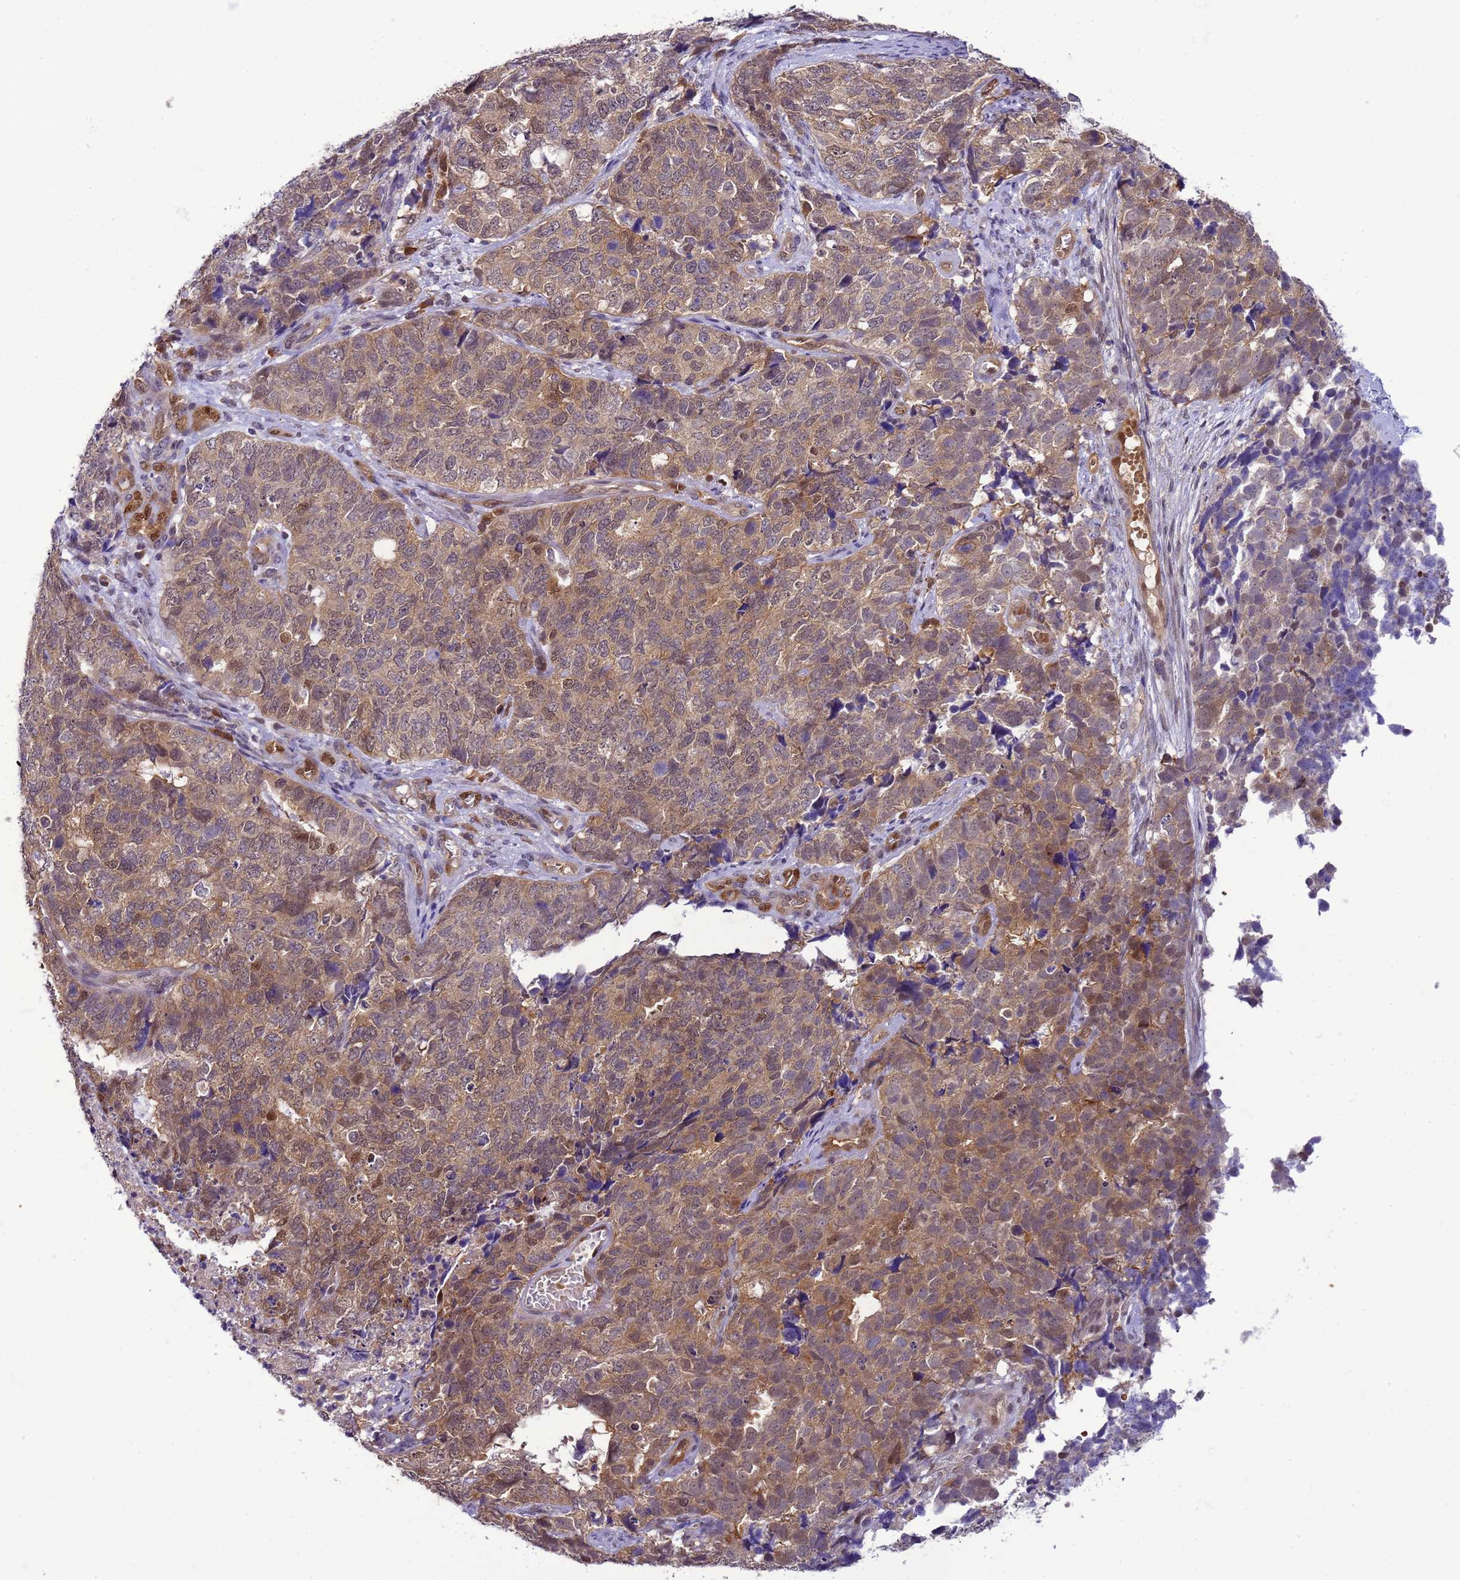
{"staining": {"intensity": "moderate", "quantity": ">75%", "location": "cytoplasmic/membranous,nuclear"}, "tissue": "cervical cancer", "cell_type": "Tumor cells", "image_type": "cancer", "snomed": [{"axis": "morphology", "description": "Squamous cell carcinoma, NOS"}, {"axis": "topography", "description": "Cervix"}], "caption": "This micrograph displays immunohistochemistry staining of human cervical squamous cell carcinoma, with medium moderate cytoplasmic/membranous and nuclear positivity in about >75% of tumor cells.", "gene": "DDI2", "patient": {"sex": "female", "age": 63}}